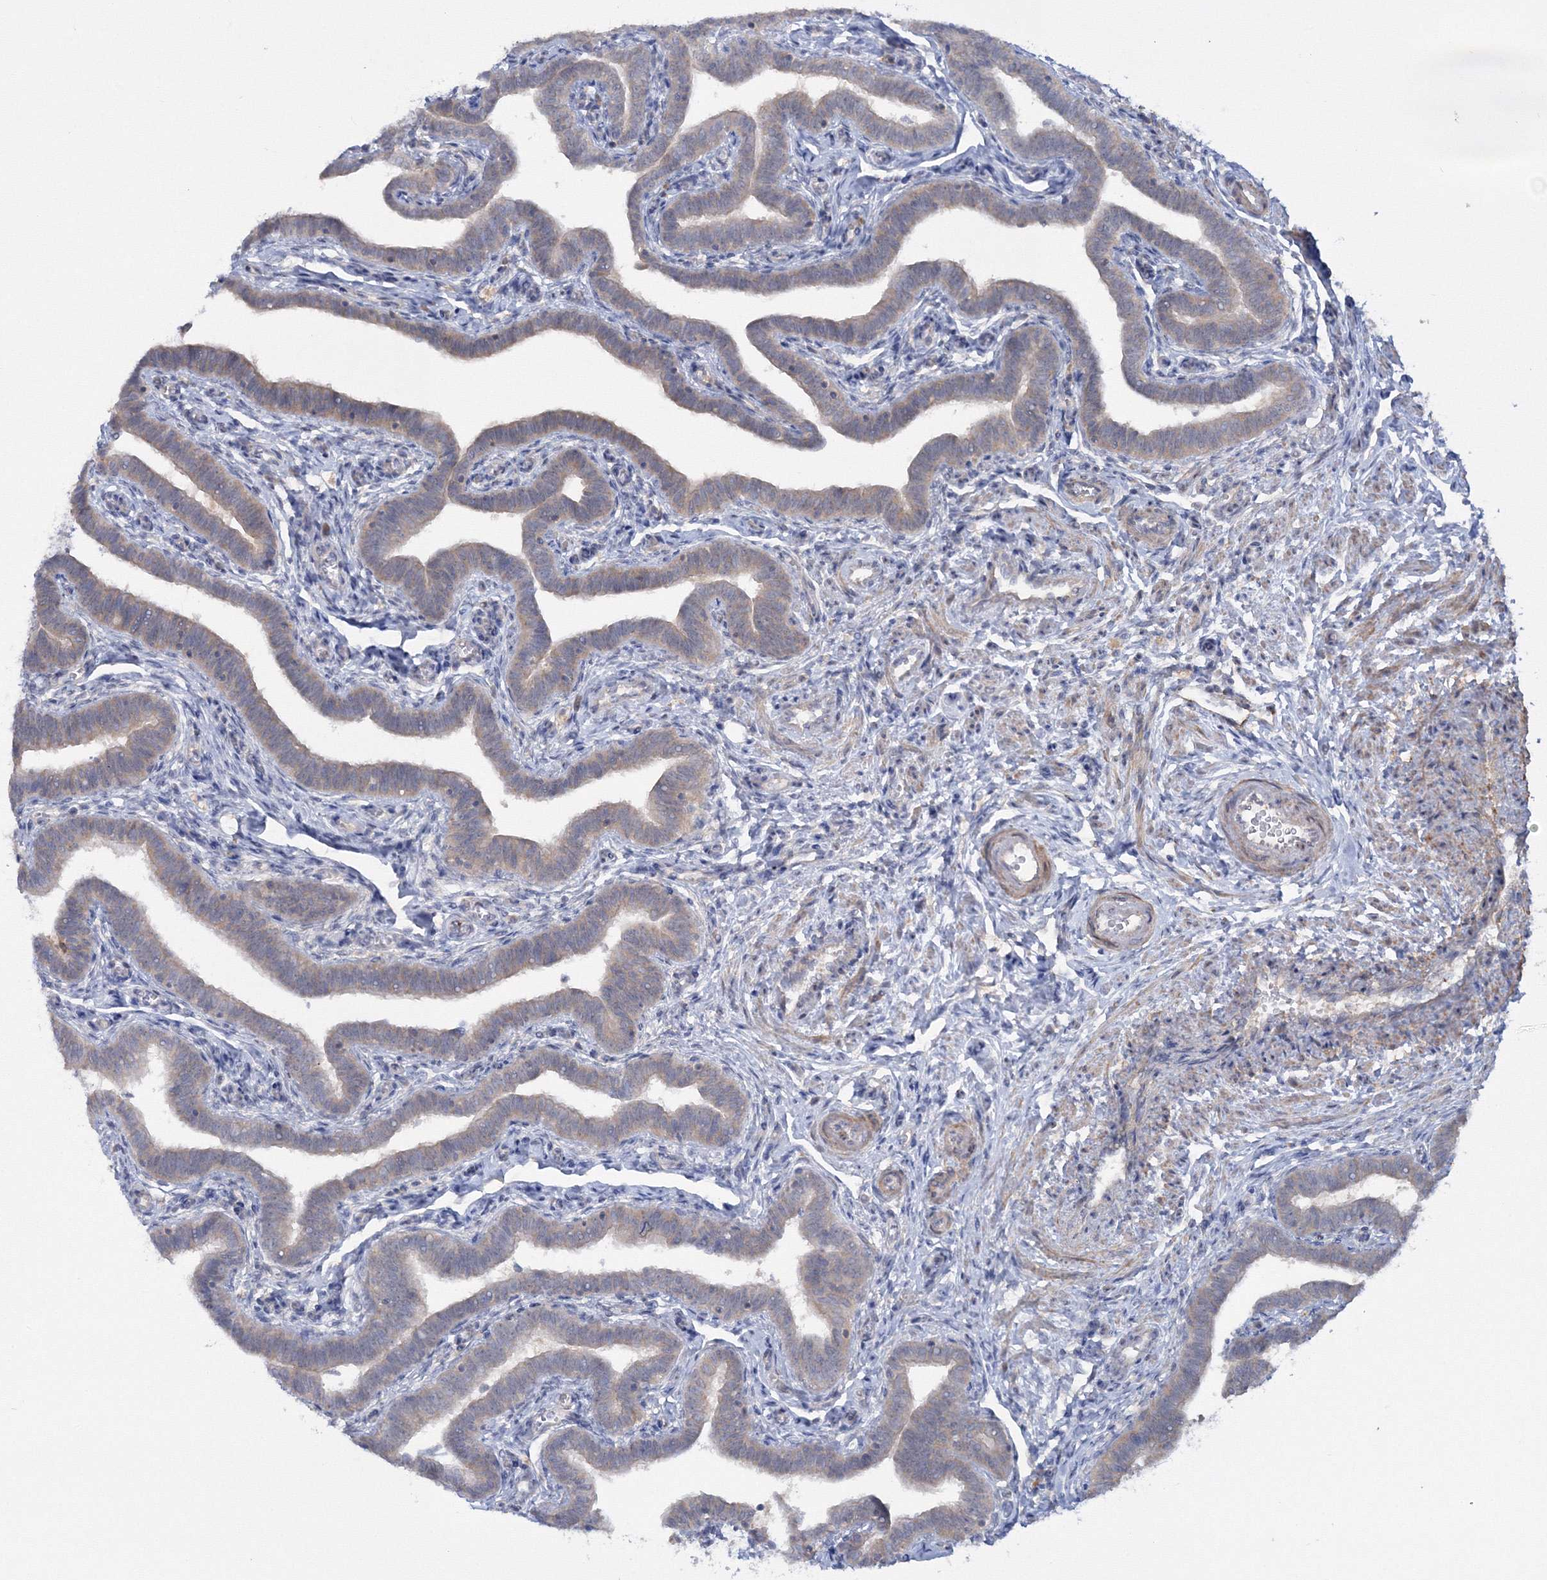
{"staining": {"intensity": "weak", "quantity": "<25%", "location": "cytoplasmic/membranous"}, "tissue": "fallopian tube", "cell_type": "Glandular cells", "image_type": "normal", "snomed": [{"axis": "morphology", "description": "Normal tissue, NOS"}, {"axis": "topography", "description": "Fallopian tube"}], "caption": "Immunohistochemistry micrograph of normal fallopian tube stained for a protein (brown), which displays no expression in glandular cells.", "gene": "IPMK", "patient": {"sex": "female", "age": 36}}